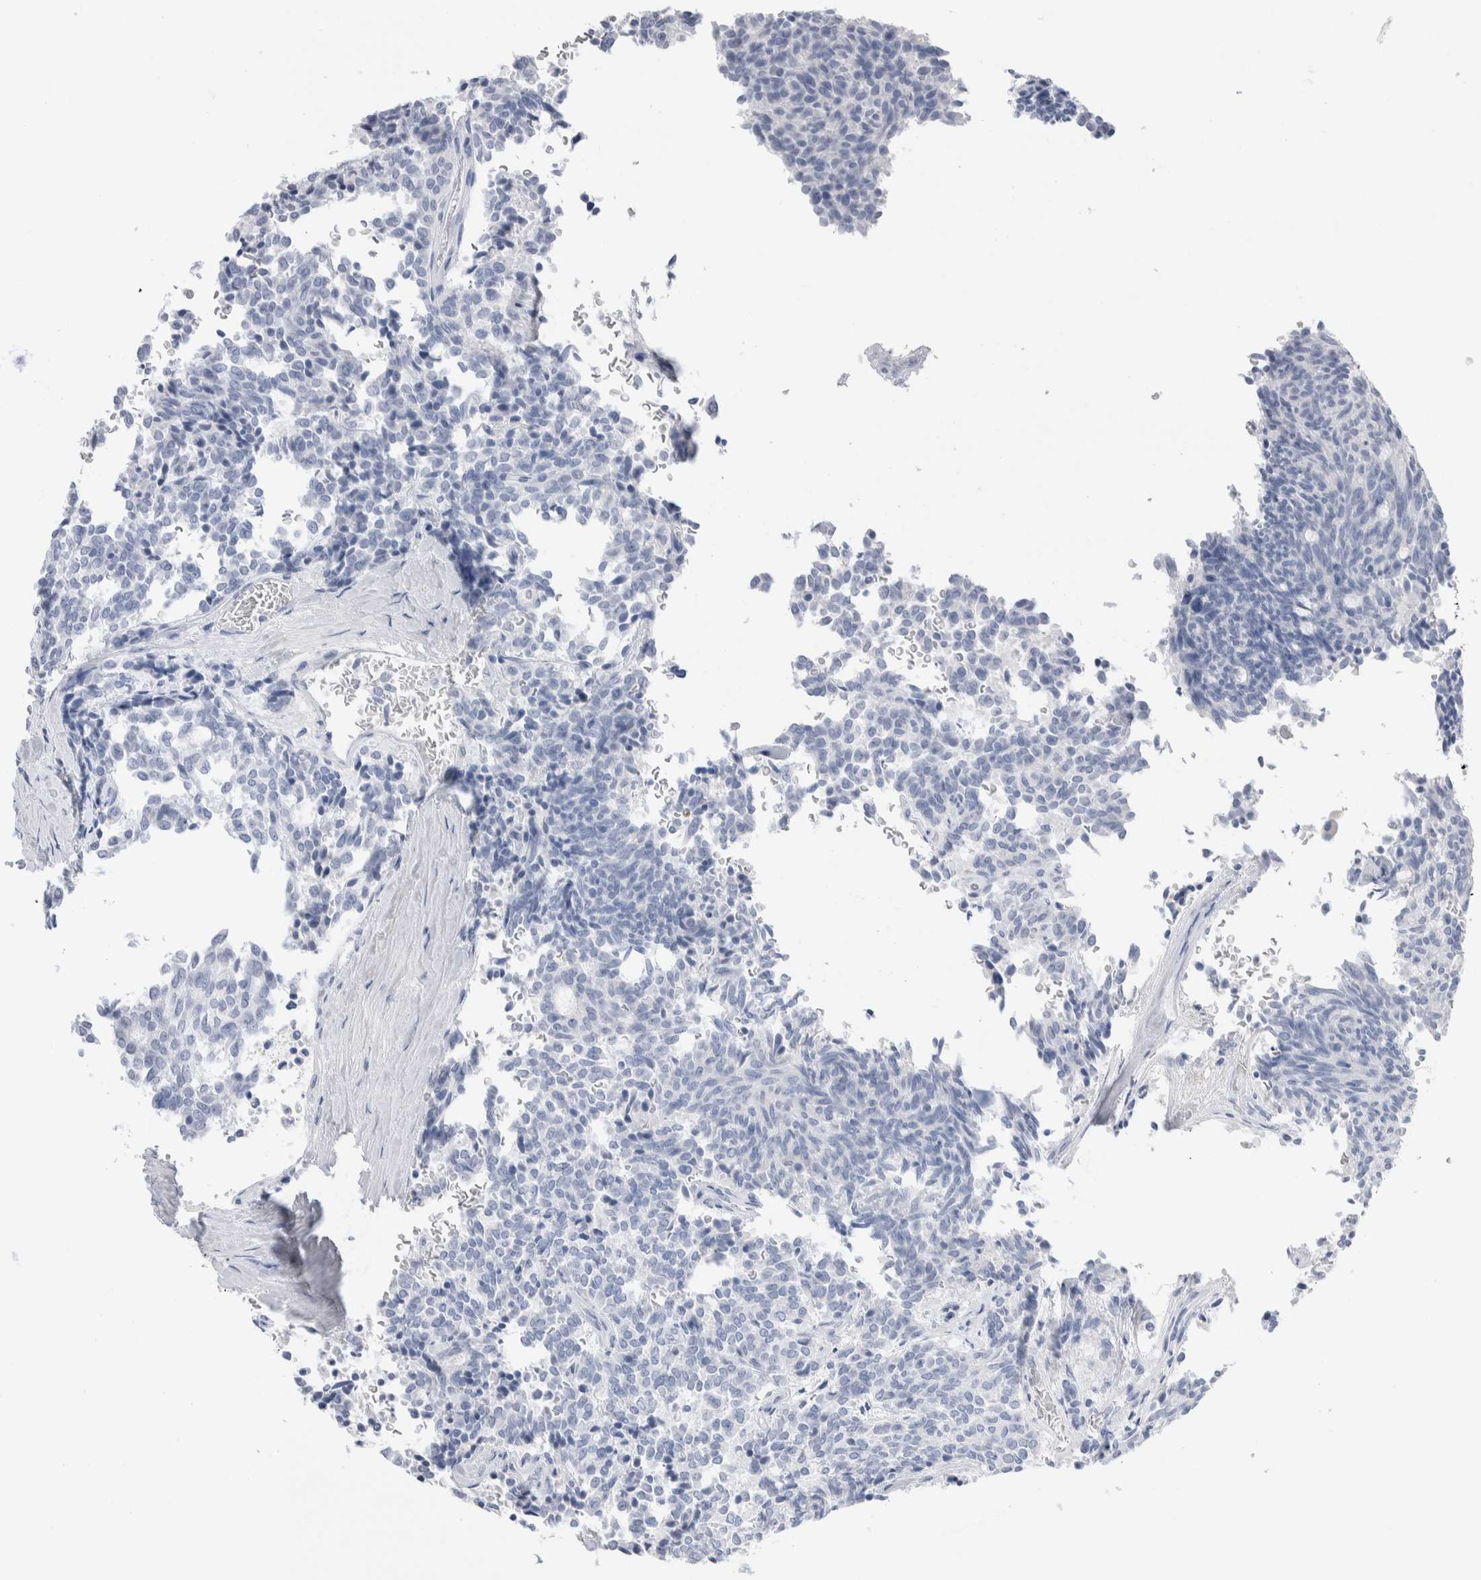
{"staining": {"intensity": "negative", "quantity": "none", "location": "none"}, "tissue": "carcinoid", "cell_type": "Tumor cells", "image_type": "cancer", "snomed": [{"axis": "morphology", "description": "Carcinoid, malignant, NOS"}, {"axis": "topography", "description": "Pancreas"}], "caption": "DAB (3,3'-diaminobenzidine) immunohistochemical staining of malignant carcinoid demonstrates no significant expression in tumor cells. (DAB IHC visualized using brightfield microscopy, high magnification).", "gene": "GDA", "patient": {"sex": "female", "age": 54}}